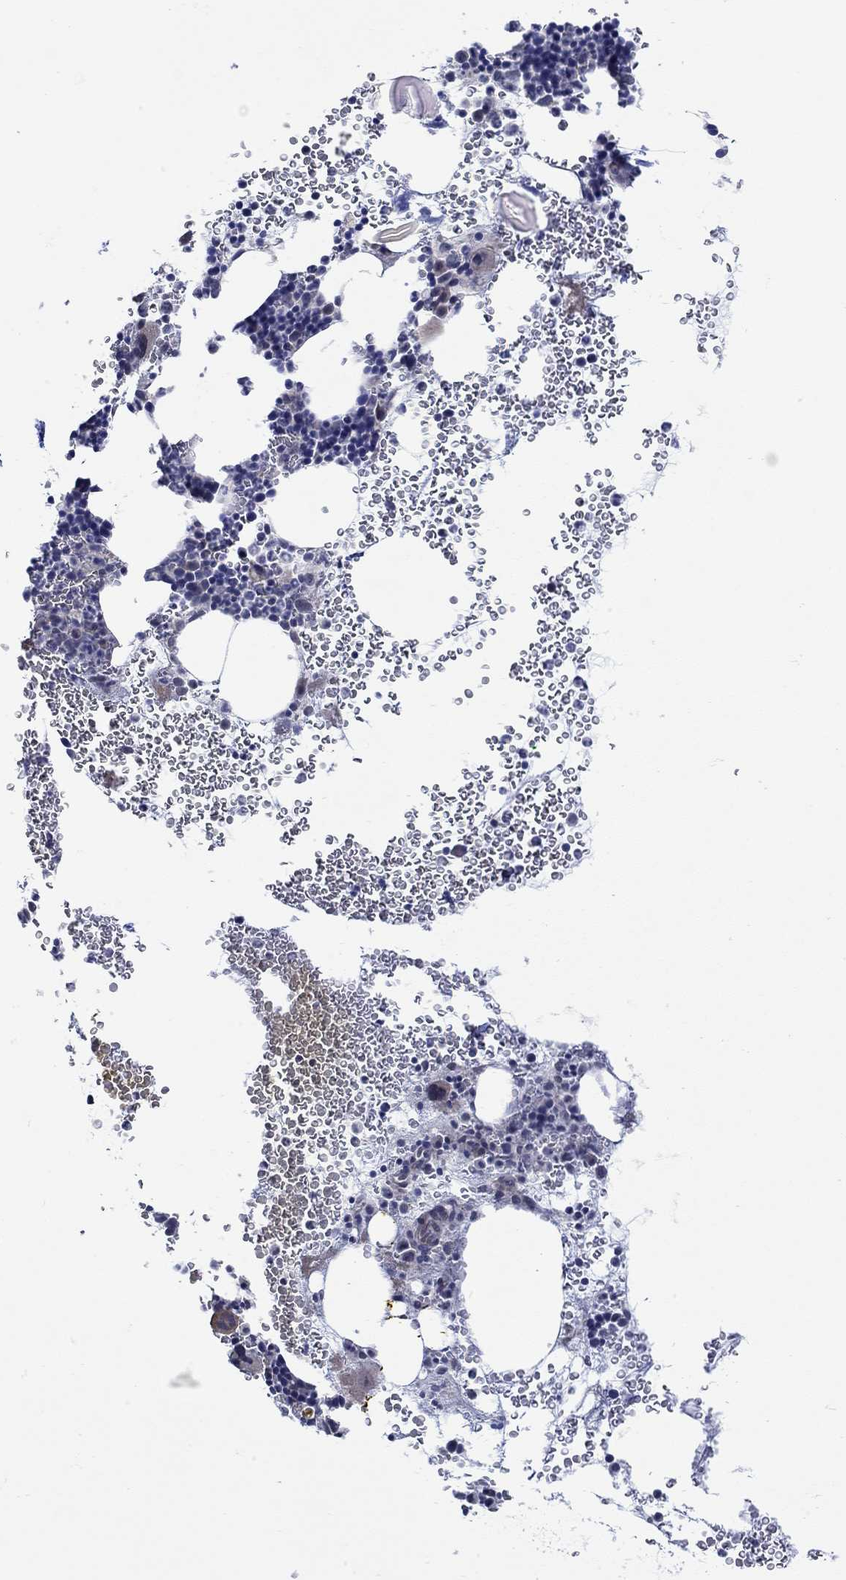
{"staining": {"intensity": "negative", "quantity": "none", "location": "none"}, "tissue": "bone marrow", "cell_type": "Hematopoietic cells", "image_type": "normal", "snomed": [{"axis": "morphology", "description": "Normal tissue, NOS"}, {"axis": "topography", "description": "Bone marrow"}], "caption": "This is a image of IHC staining of unremarkable bone marrow, which shows no staining in hematopoietic cells.", "gene": "SCN7A", "patient": {"sex": "male", "age": 44}}